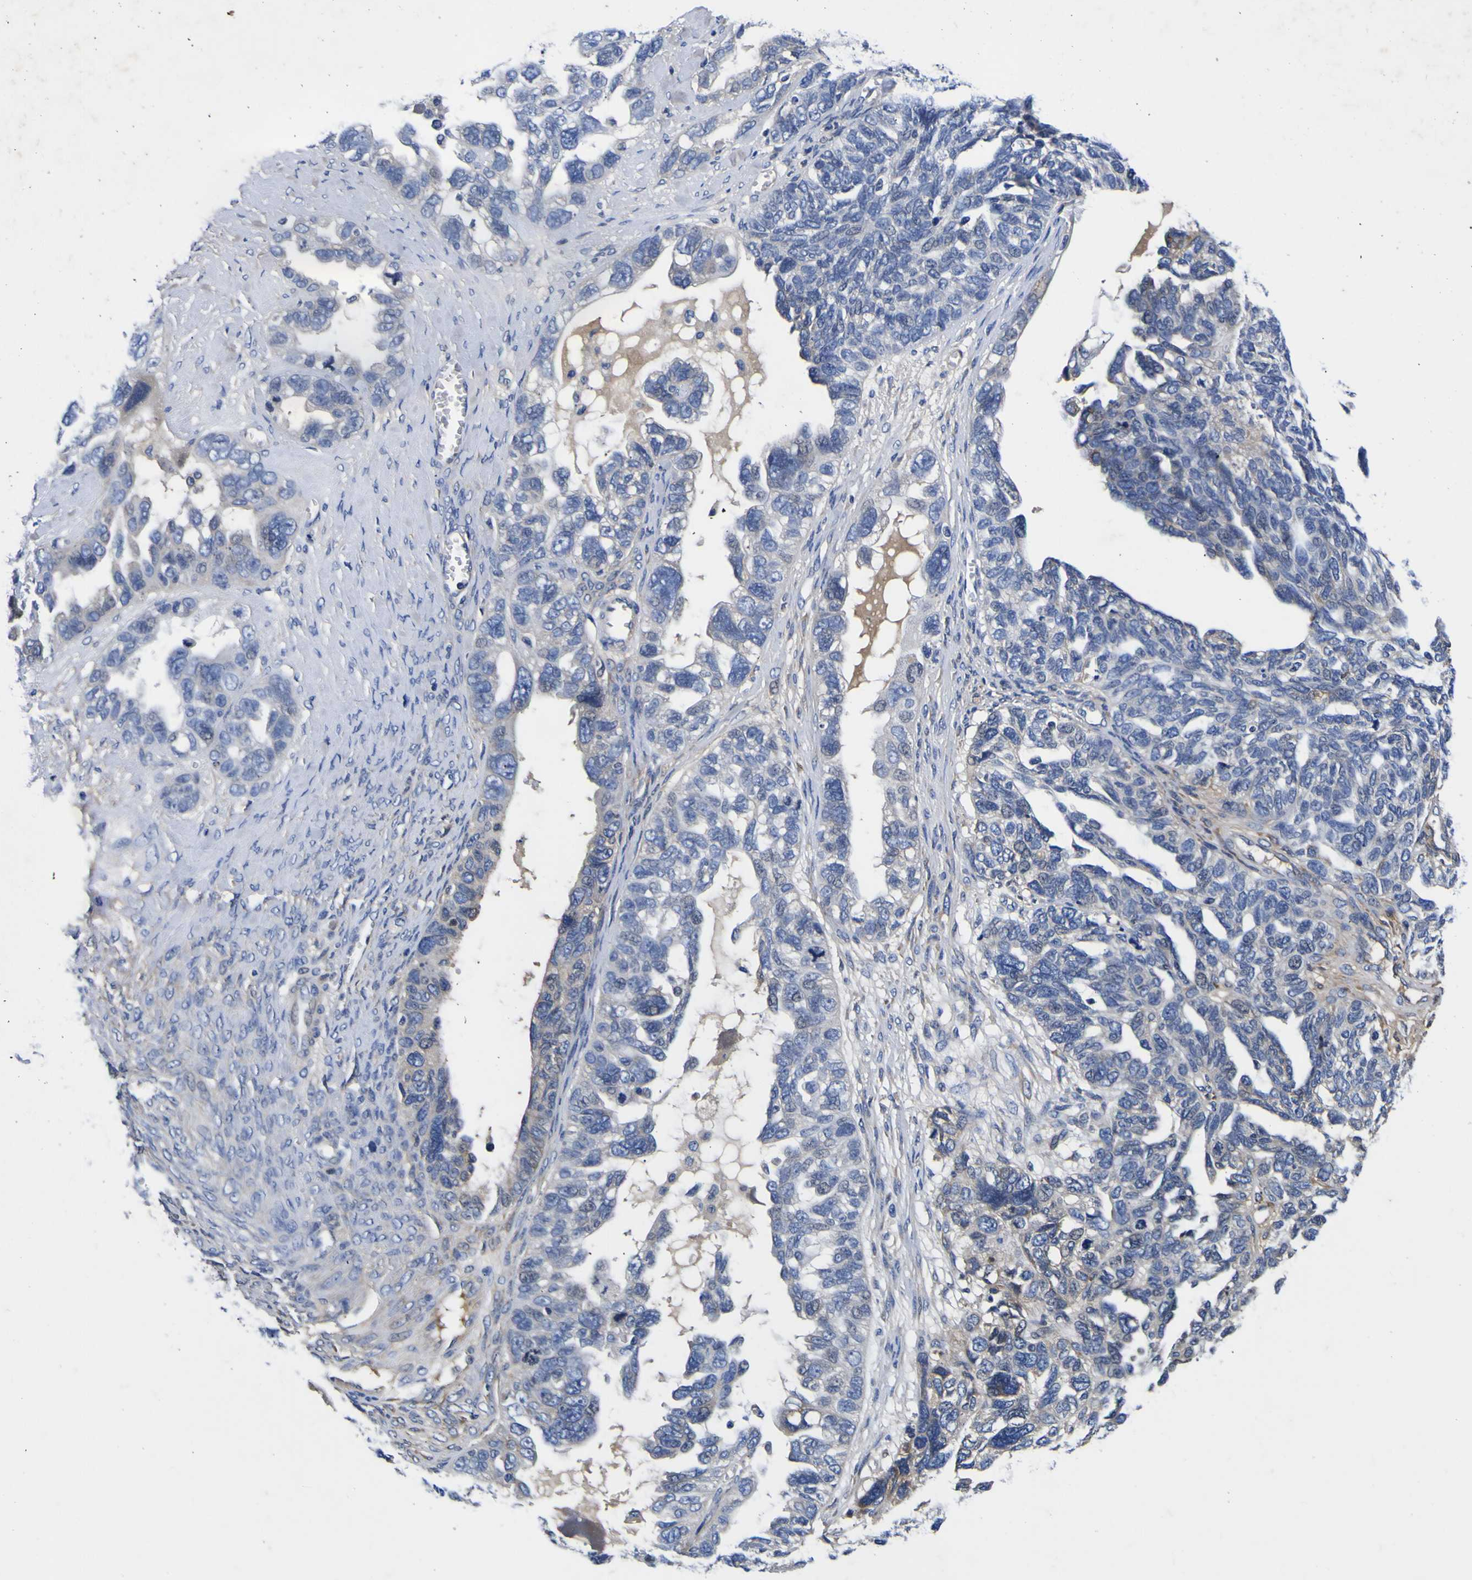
{"staining": {"intensity": "negative", "quantity": "none", "location": "none"}, "tissue": "ovarian cancer", "cell_type": "Tumor cells", "image_type": "cancer", "snomed": [{"axis": "morphology", "description": "Cystadenocarcinoma, serous, NOS"}, {"axis": "topography", "description": "Ovary"}], "caption": "Image shows no significant protein positivity in tumor cells of ovarian cancer (serous cystadenocarcinoma).", "gene": "VASN", "patient": {"sex": "female", "age": 79}}